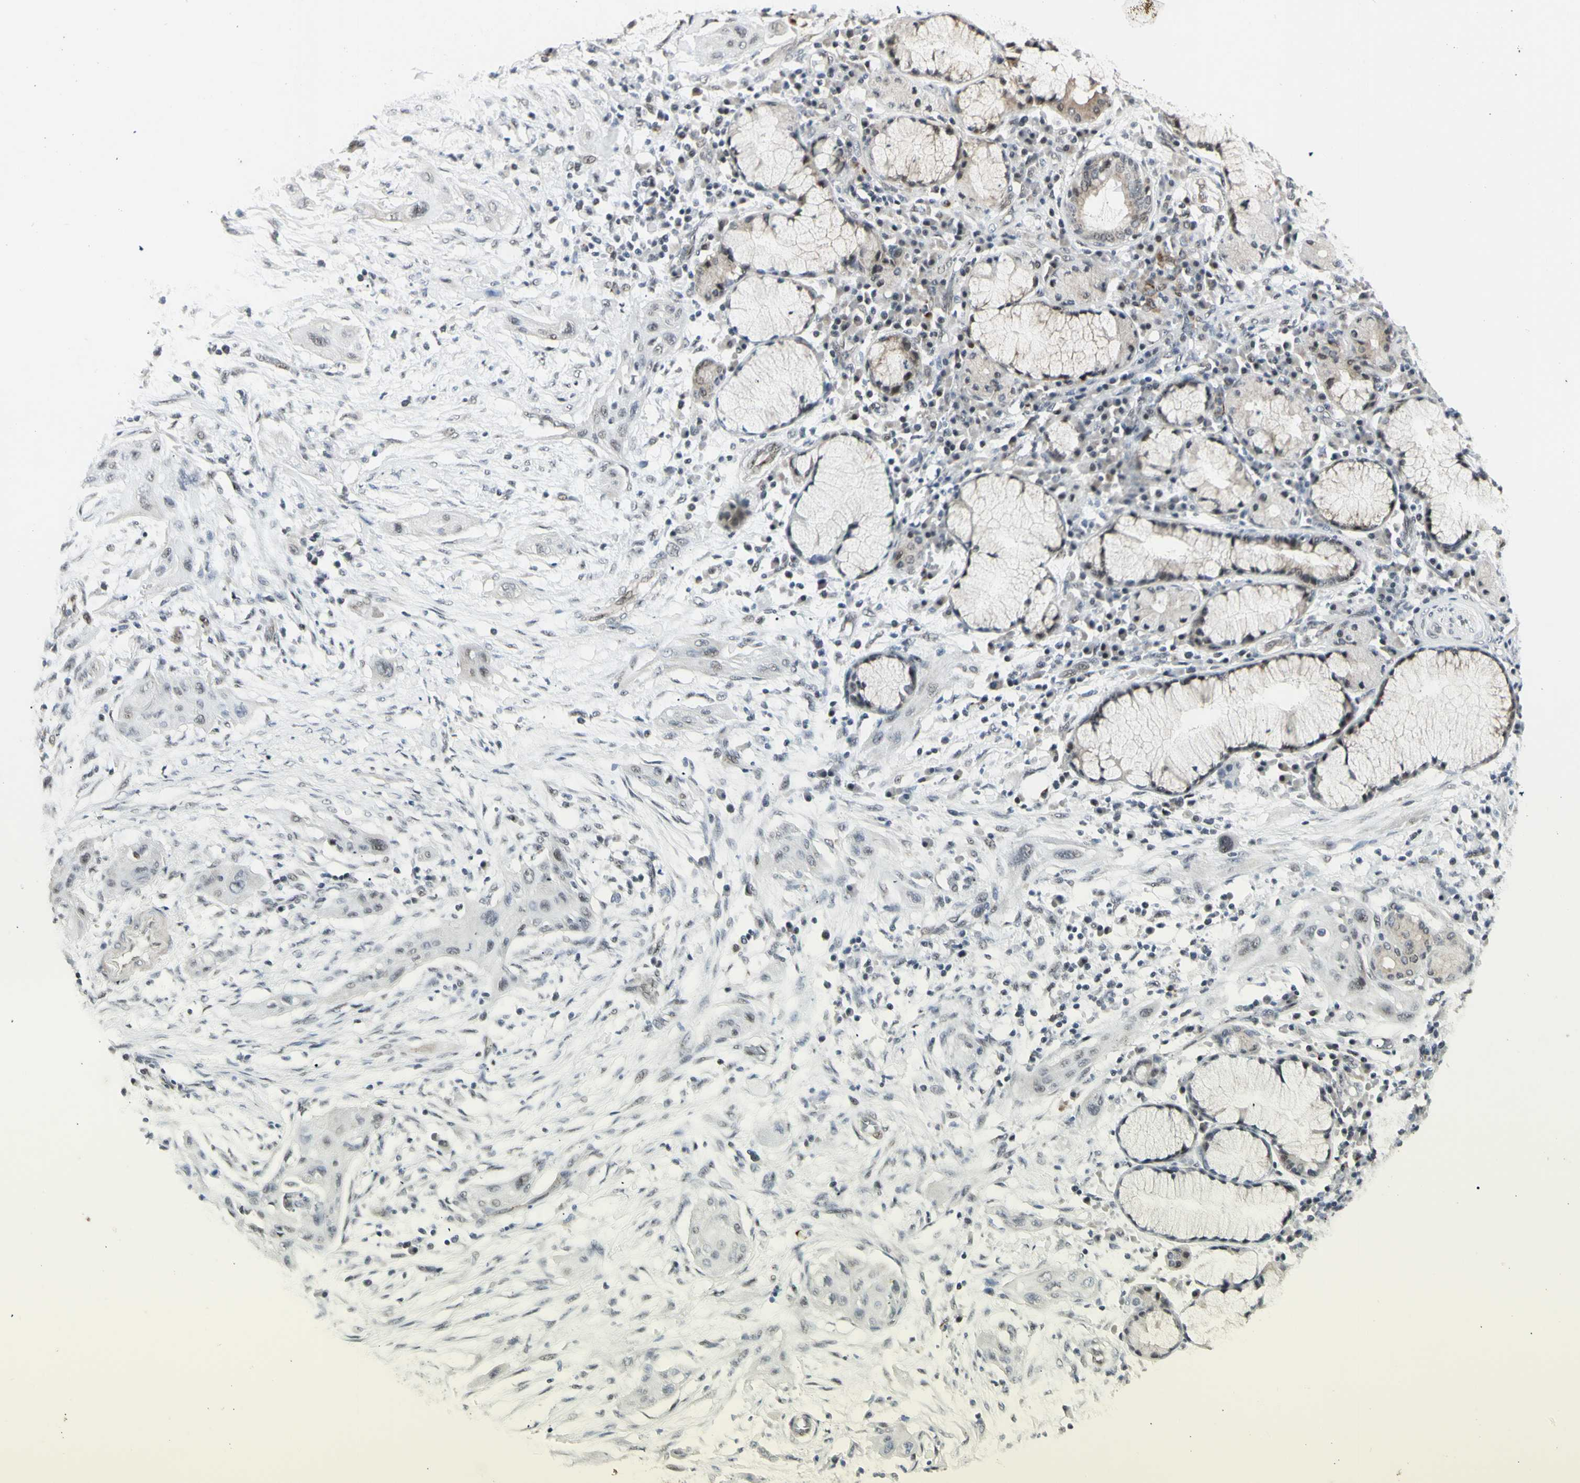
{"staining": {"intensity": "negative", "quantity": "none", "location": "none"}, "tissue": "lung cancer", "cell_type": "Tumor cells", "image_type": "cancer", "snomed": [{"axis": "morphology", "description": "Squamous cell carcinoma, NOS"}, {"axis": "topography", "description": "Lung"}], "caption": "Tumor cells are negative for brown protein staining in lung cancer.", "gene": "DHRS7B", "patient": {"sex": "female", "age": 47}}